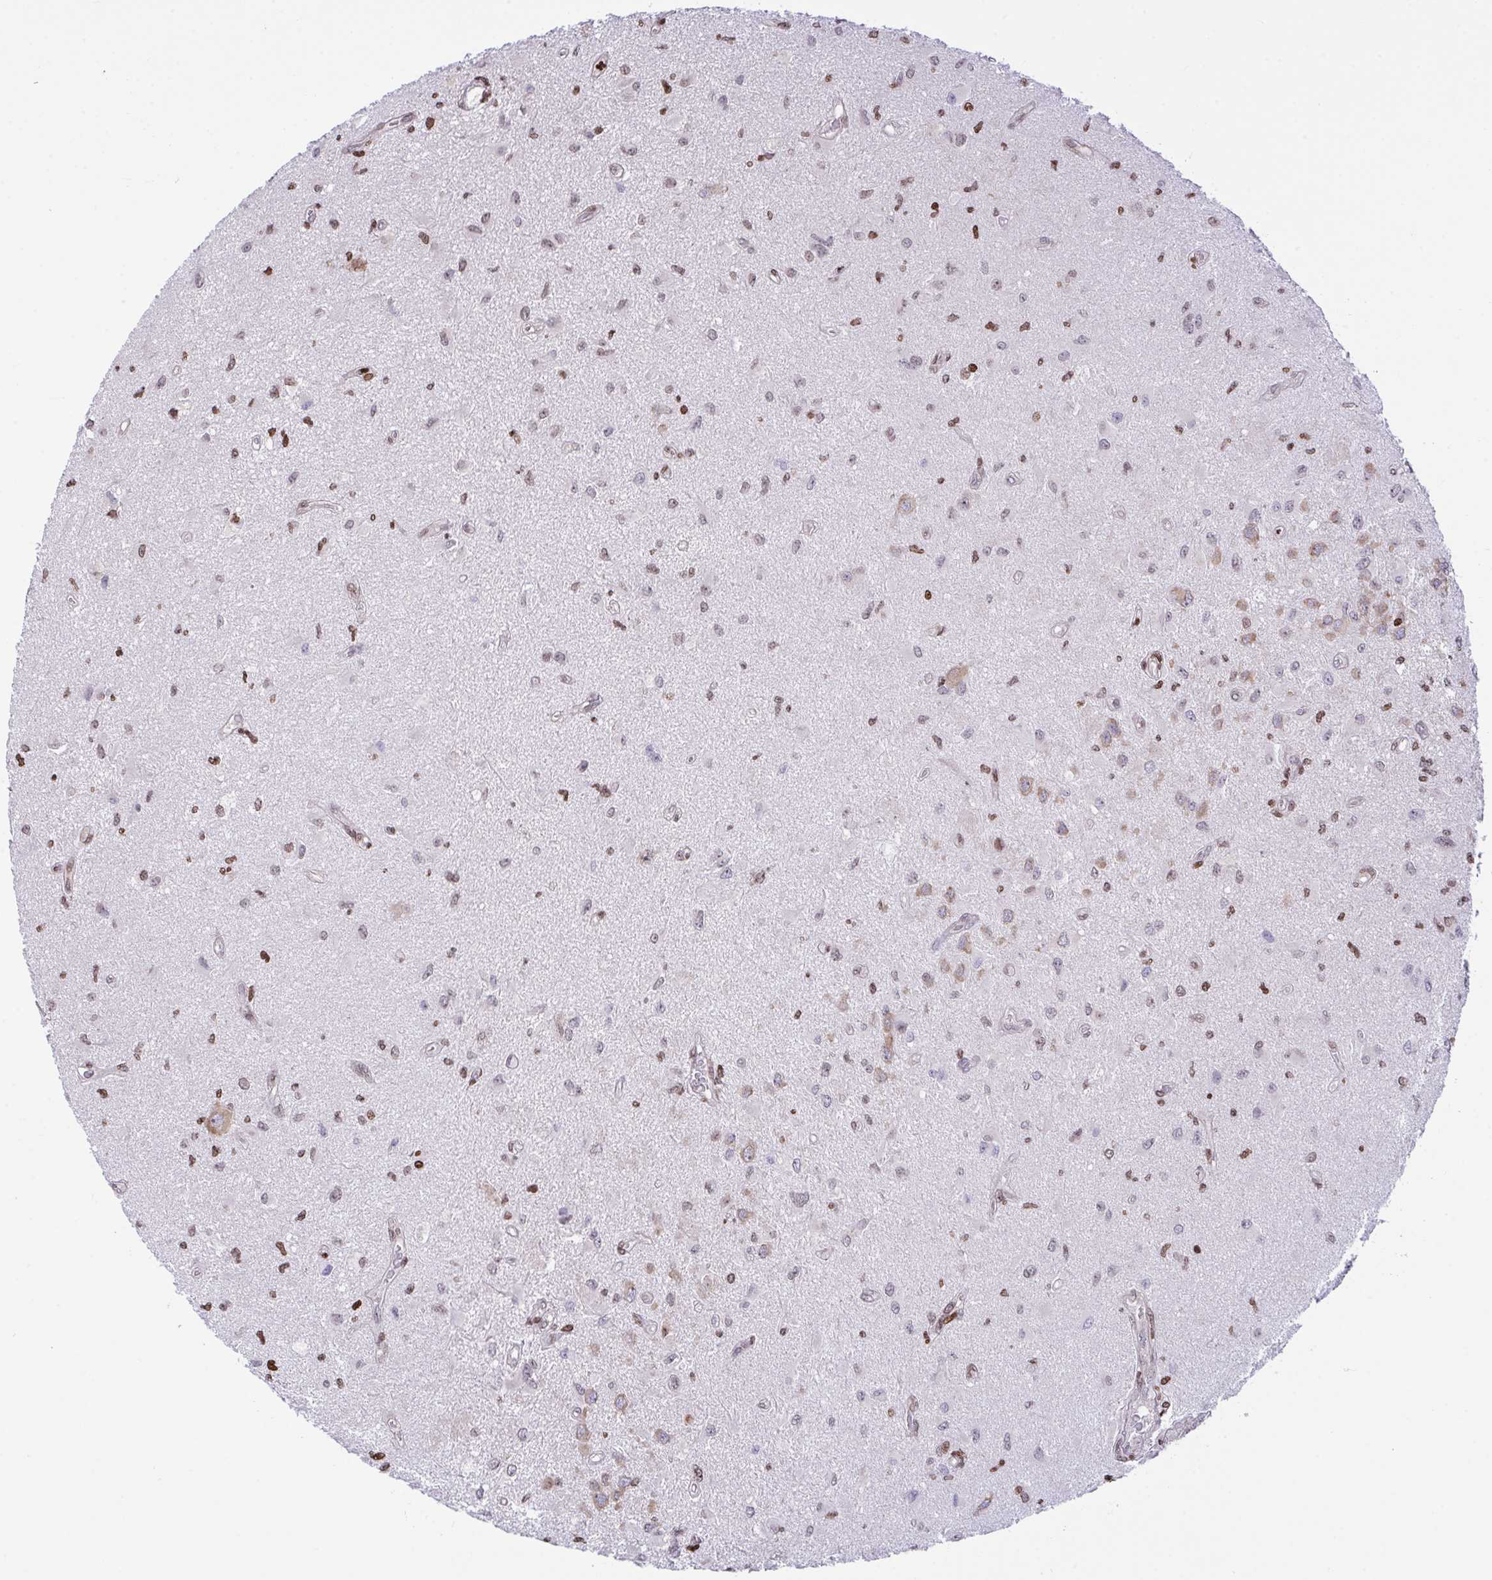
{"staining": {"intensity": "weak", "quantity": ">75%", "location": "nuclear"}, "tissue": "glioma", "cell_type": "Tumor cells", "image_type": "cancer", "snomed": [{"axis": "morphology", "description": "Glioma, malignant, High grade"}, {"axis": "topography", "description": "Brain"}], "caption": "Immunohistochemical staining of human malignant glioma (high-grade) displays weak nuclear protein expression in approximately >75% of tumor cells. The staining was performed using DAB (3,3'-diaminobenzidine) to visualize the protein expression in brown, while the nuclei were stained in blue with hematoxylin (Magnification: 20x).", "gene": "RAPGEF5", "patient": {"sex": "male", "age": 67}}